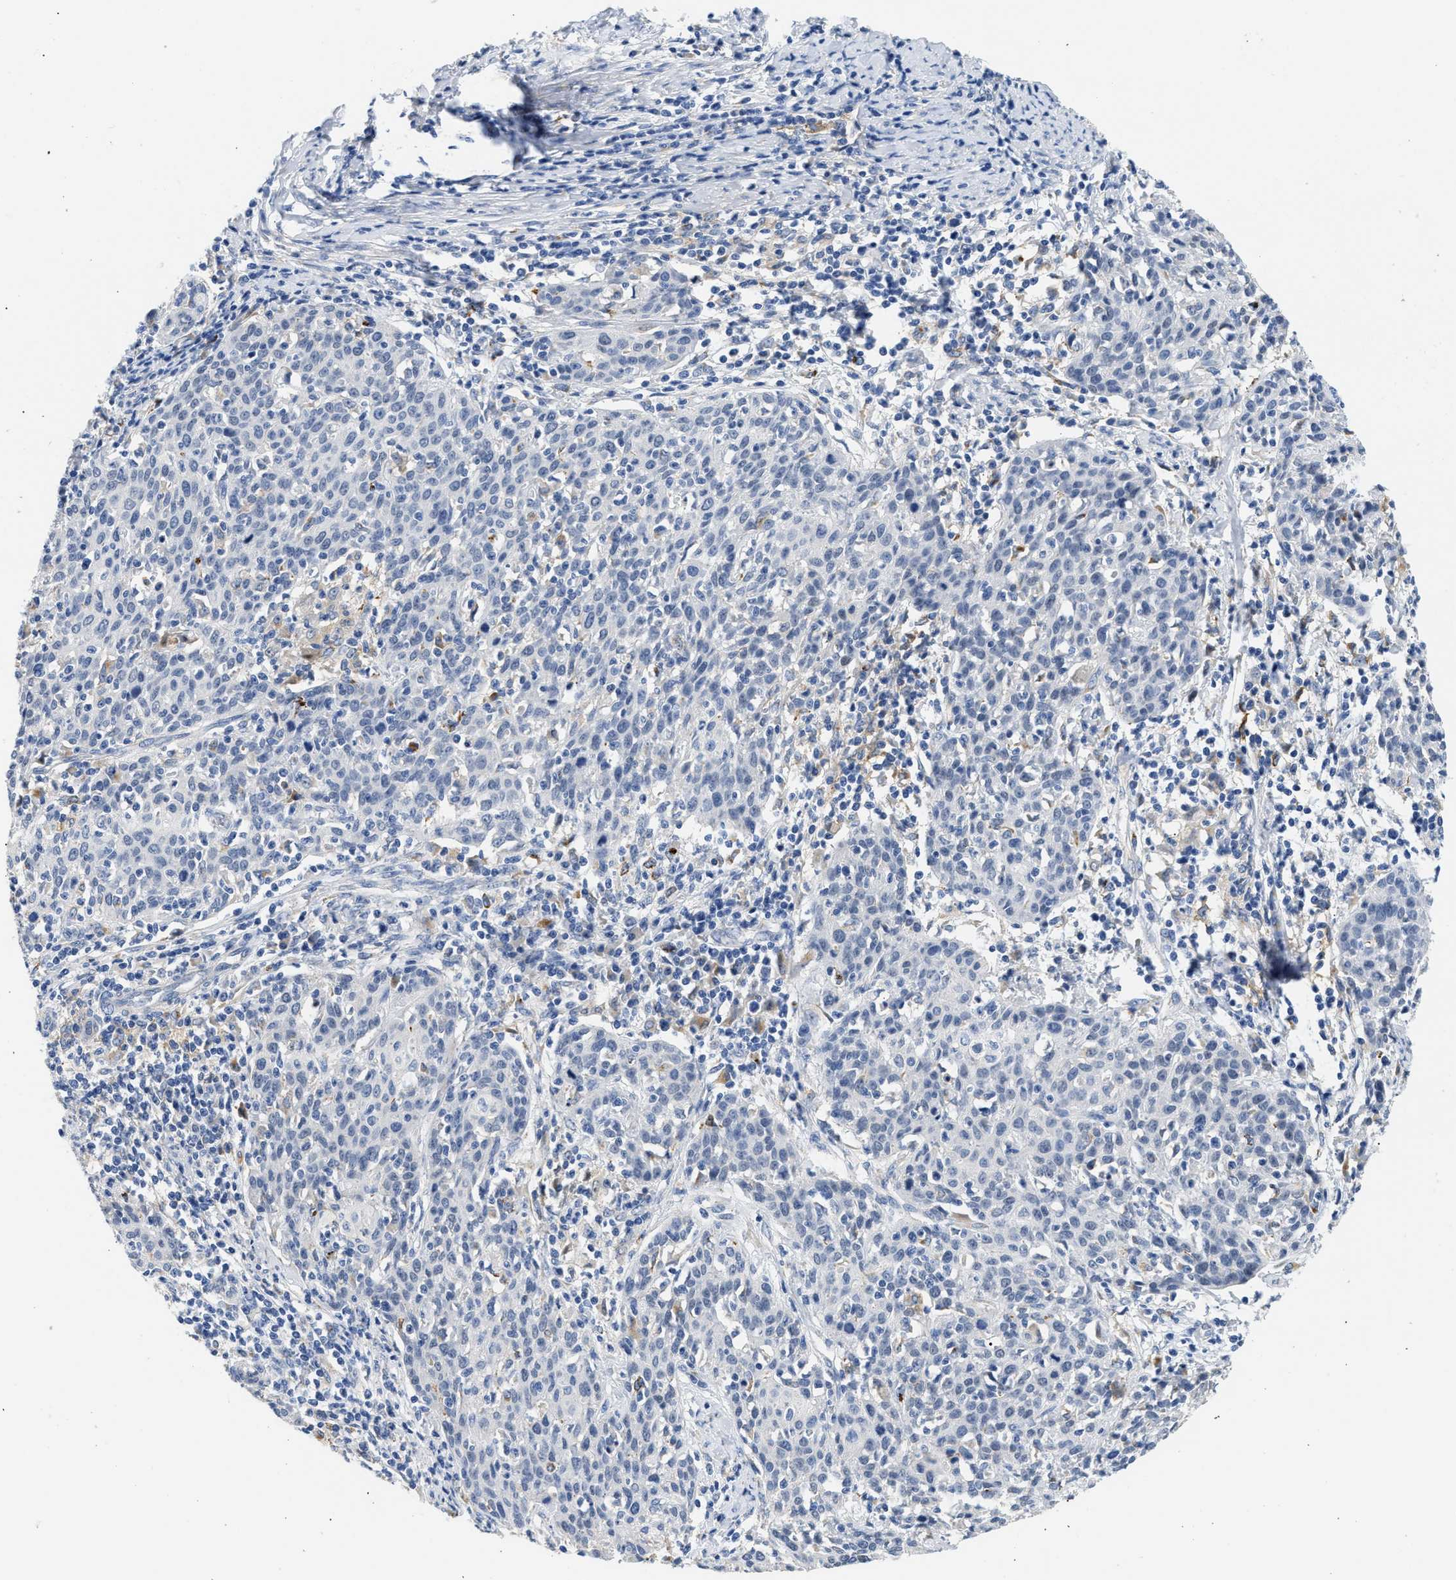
{"staining": {"intensity": "negative", "quantity": "none", "location": "none"}, "tissue": "cervical cancer", "cell_type": "Tumor cells", "image_type": "cancer", "snomed": [{"axis": "morphology", "description": "Squamous cell carcinoma, NOS"}, {"axis": "topography", "description": "Cervix"}], "caption": "Immunohistochemistry (IHC) of human cervical squamous cell carcinoma exhibits no staining in tumor cells.", "gene": "PPM1L", "patient": {"sex": "female", "age": 38}}